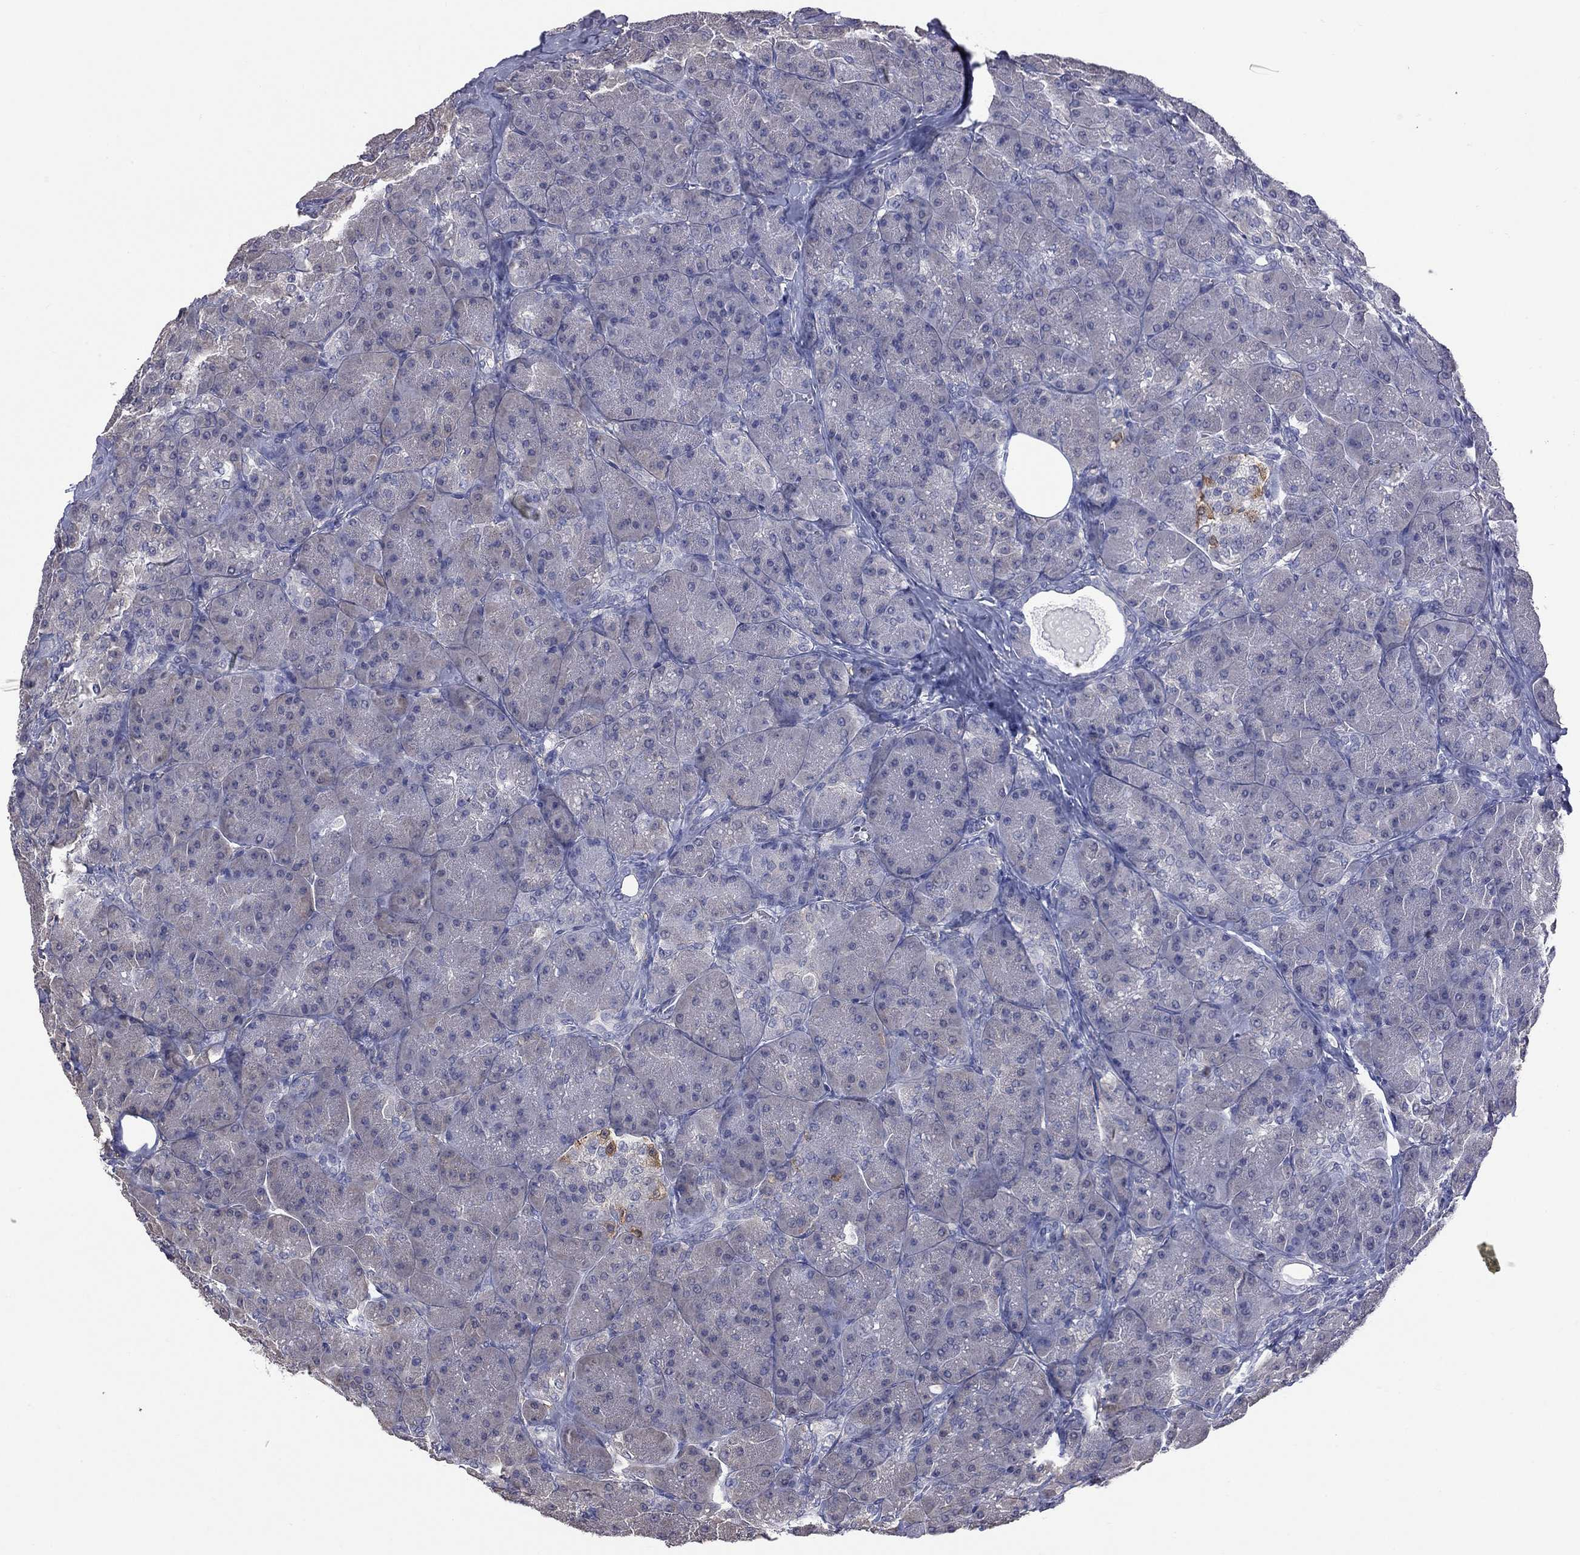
{"staining": {"intensity": "negative", "quantity": "none", "location": "none"}, "tissue": "pancreas", "cell_type": "Exocrine glandular cells", "image_type": "normal", "snomed": [{"axis": "morphology", "description": "Normal tissue, NOS"}, {"axis": "topography", "description": "Pancreas"}], "caption": "A micrograph of pancreas stained for a protein demonstrates no brown staining in exocrine glandular cells. The staining is performed using DAB brown chromogen with nuclei counter-stained in using hematoxylin.", "gene": "HYLS1", "patient": {"sex": "male", "age": 57}}